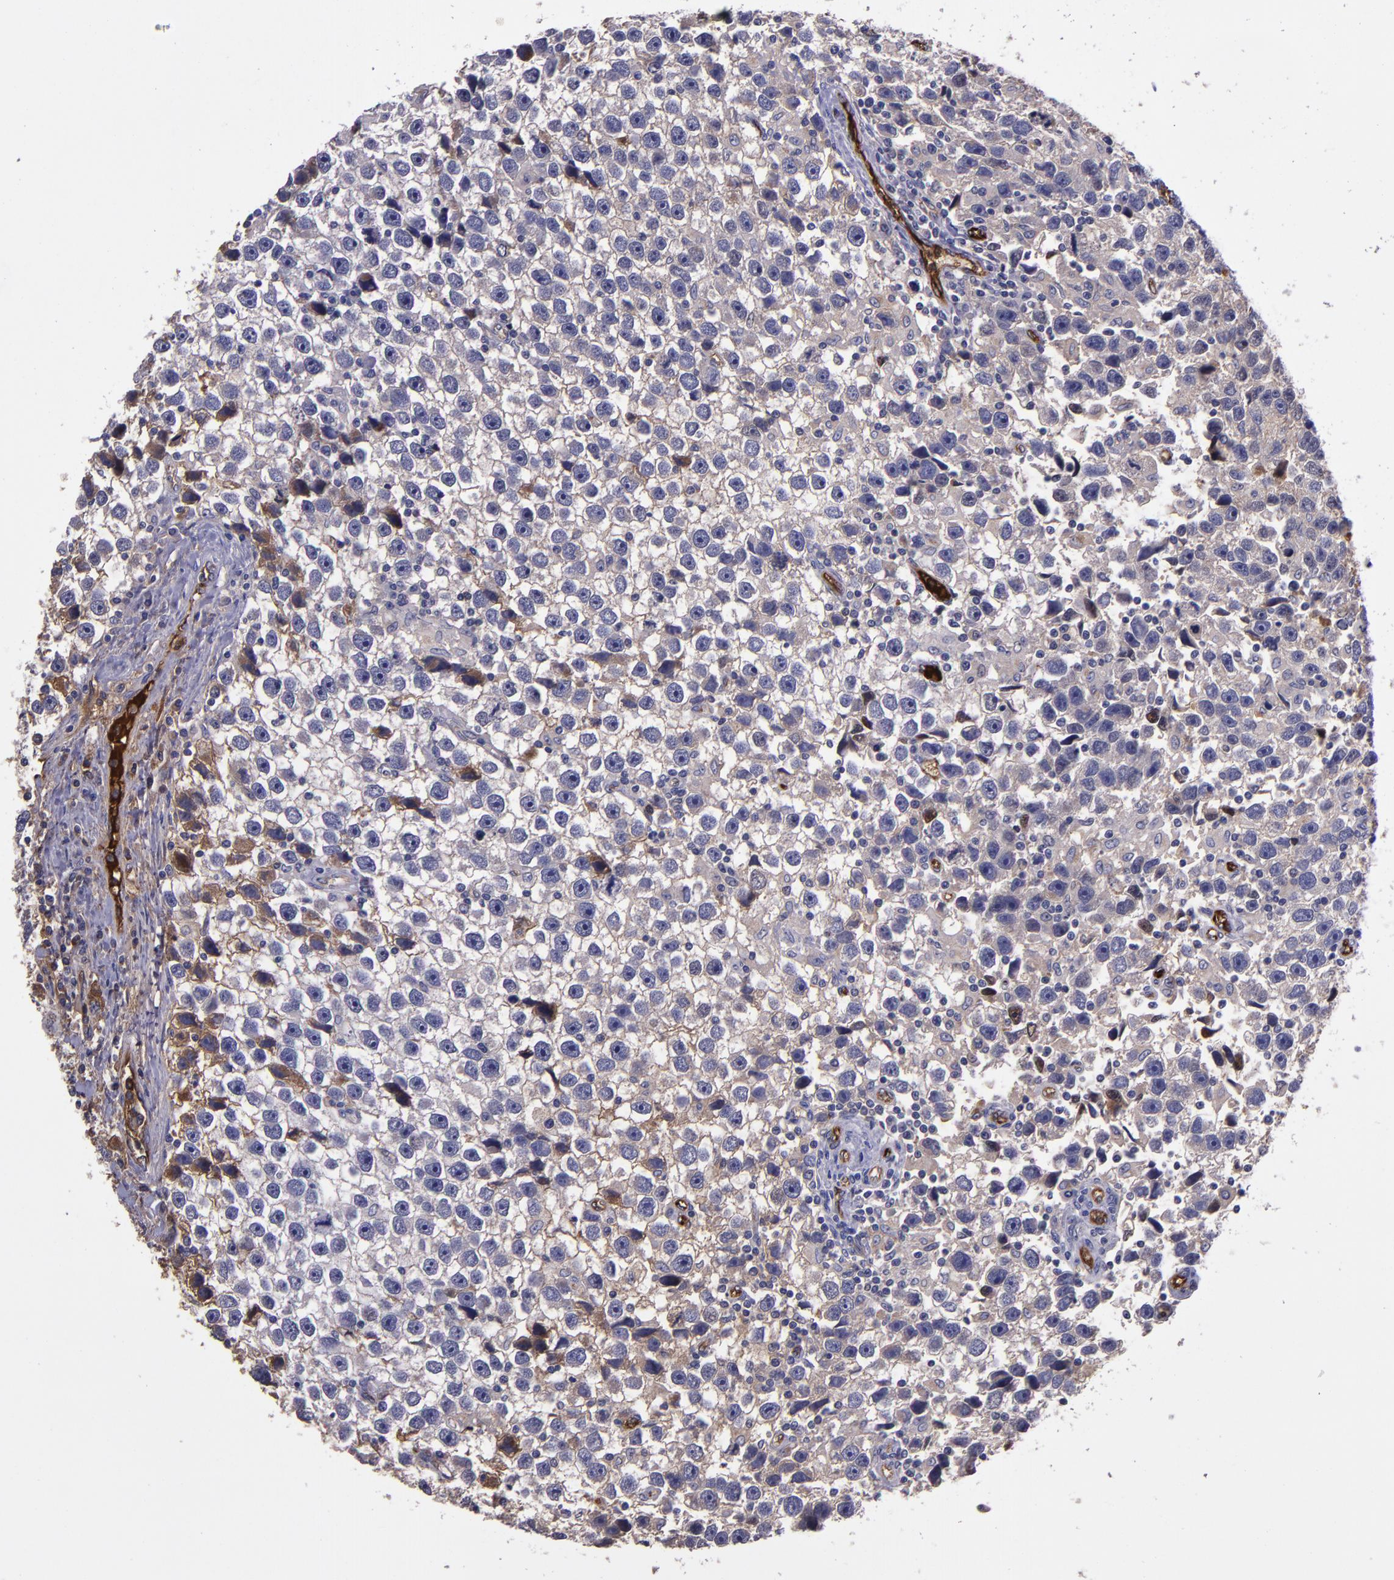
{"staining": {"intensity": "moderate", "quantity": "<25%", "location": "cytoplasmic/membranous"}, "tissue": "testis cancer", "cell_type": "Tumor cells", "image_type": "cancer", "snomed": [{"axis": "morphology", "description": "Seminoma, NOS"}, {"axis": "topography", "description": "Testis"}], "caption": "The immunohistochemical stain highlights moderate cytoplasmic/membranous positivity in tumor cells of testis cancer (seminoma) tissue.", "gene": "A2M", "patient": {"sex": "male", "age": 43}}